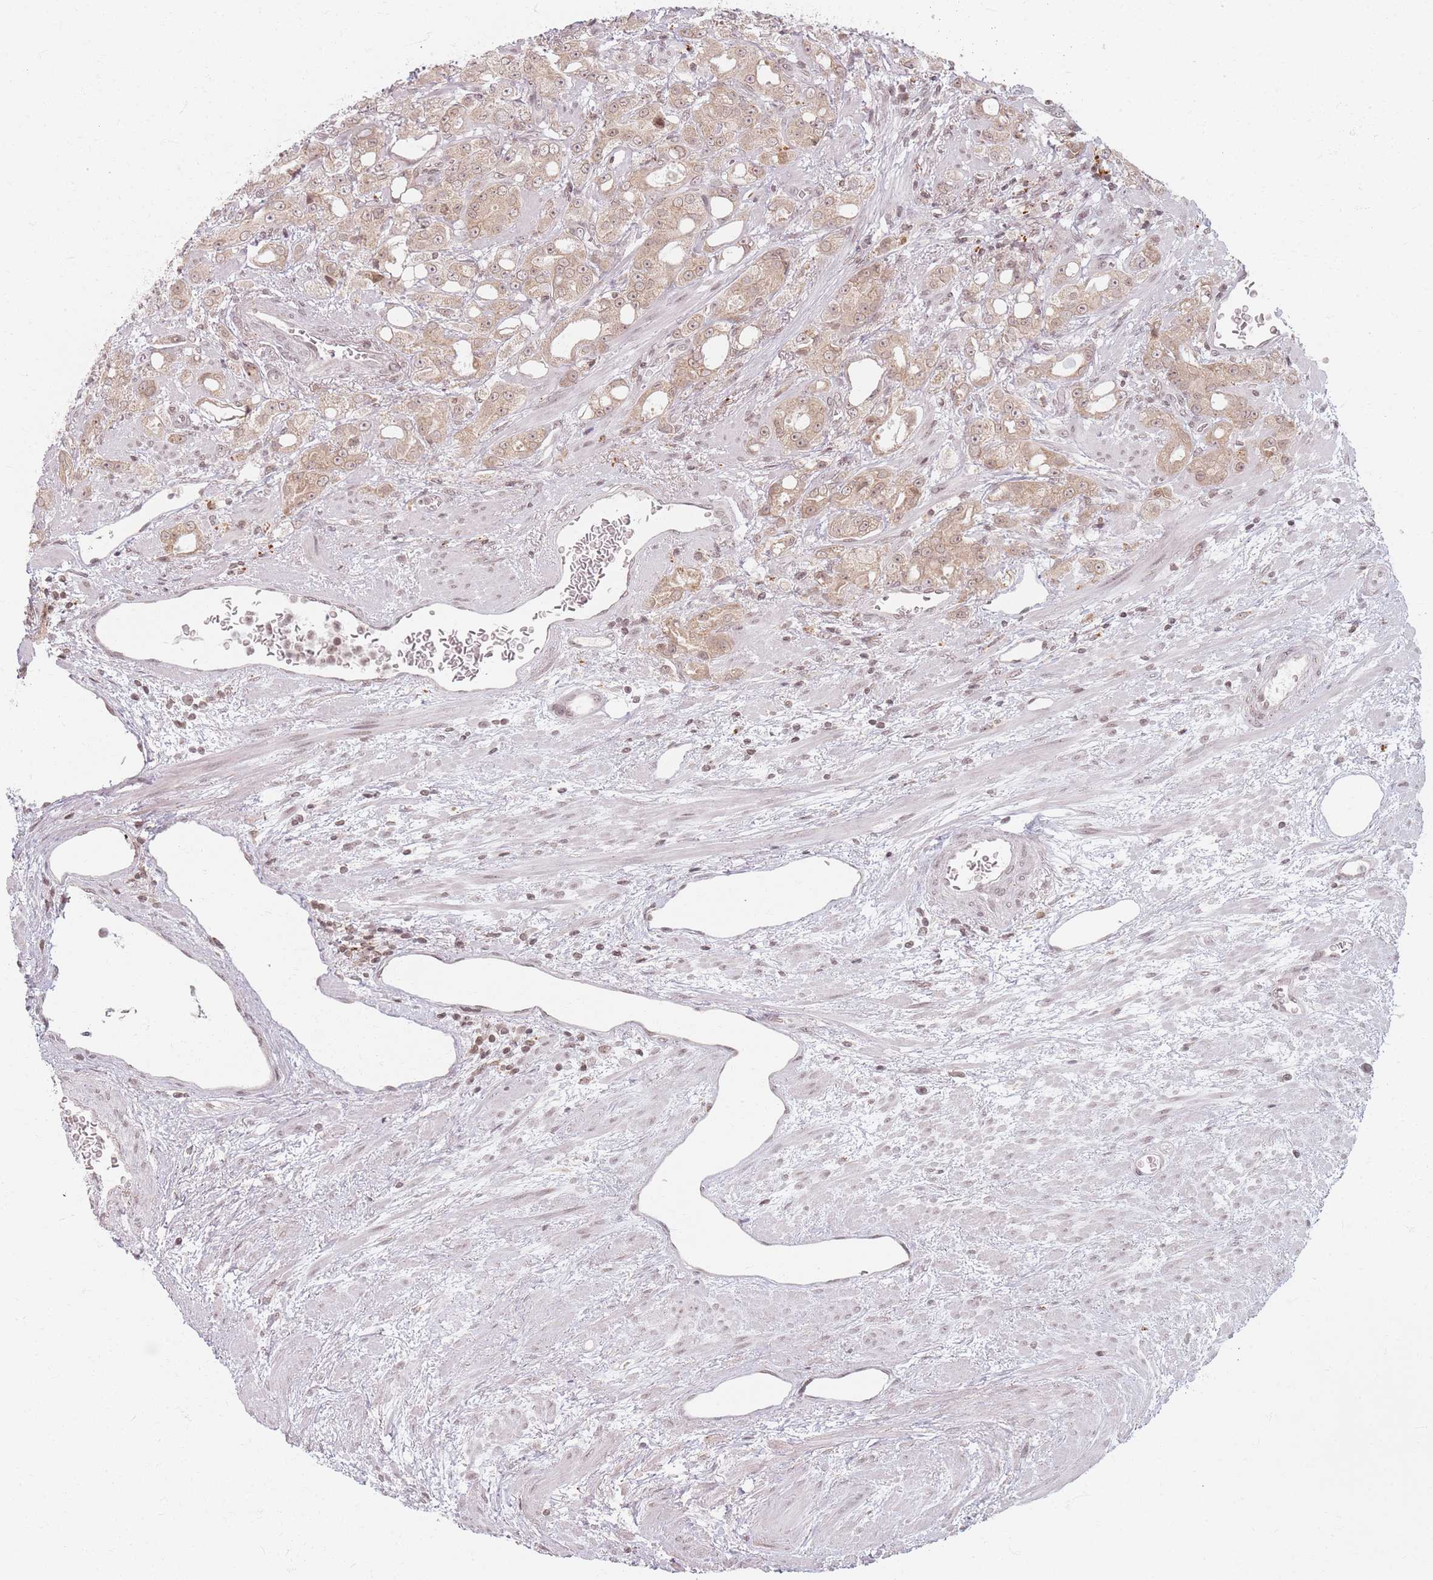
{"staining": {"intensity": "weak", "quantity": ">75%", "location": "cytoplasmic/membranous,nuclear"}, "tissue": "prostate cancer", "cell_type": "Tumor cells", "image_type": "cancer", "snomed": [{"axis": "morphology", "description": "Adenocarcinoma, High grade"}, {"axis": "topography", "description": "Prostate"}], "caption": "A brown stain labels weak cytoplasmic/membranous and nuclear positivity of a protein in prostate cancer (adenocarcinoma (high-grade)) tumor cells.", "gene": "SPATA45", "patient": {"sex": "male", "age": 69}}